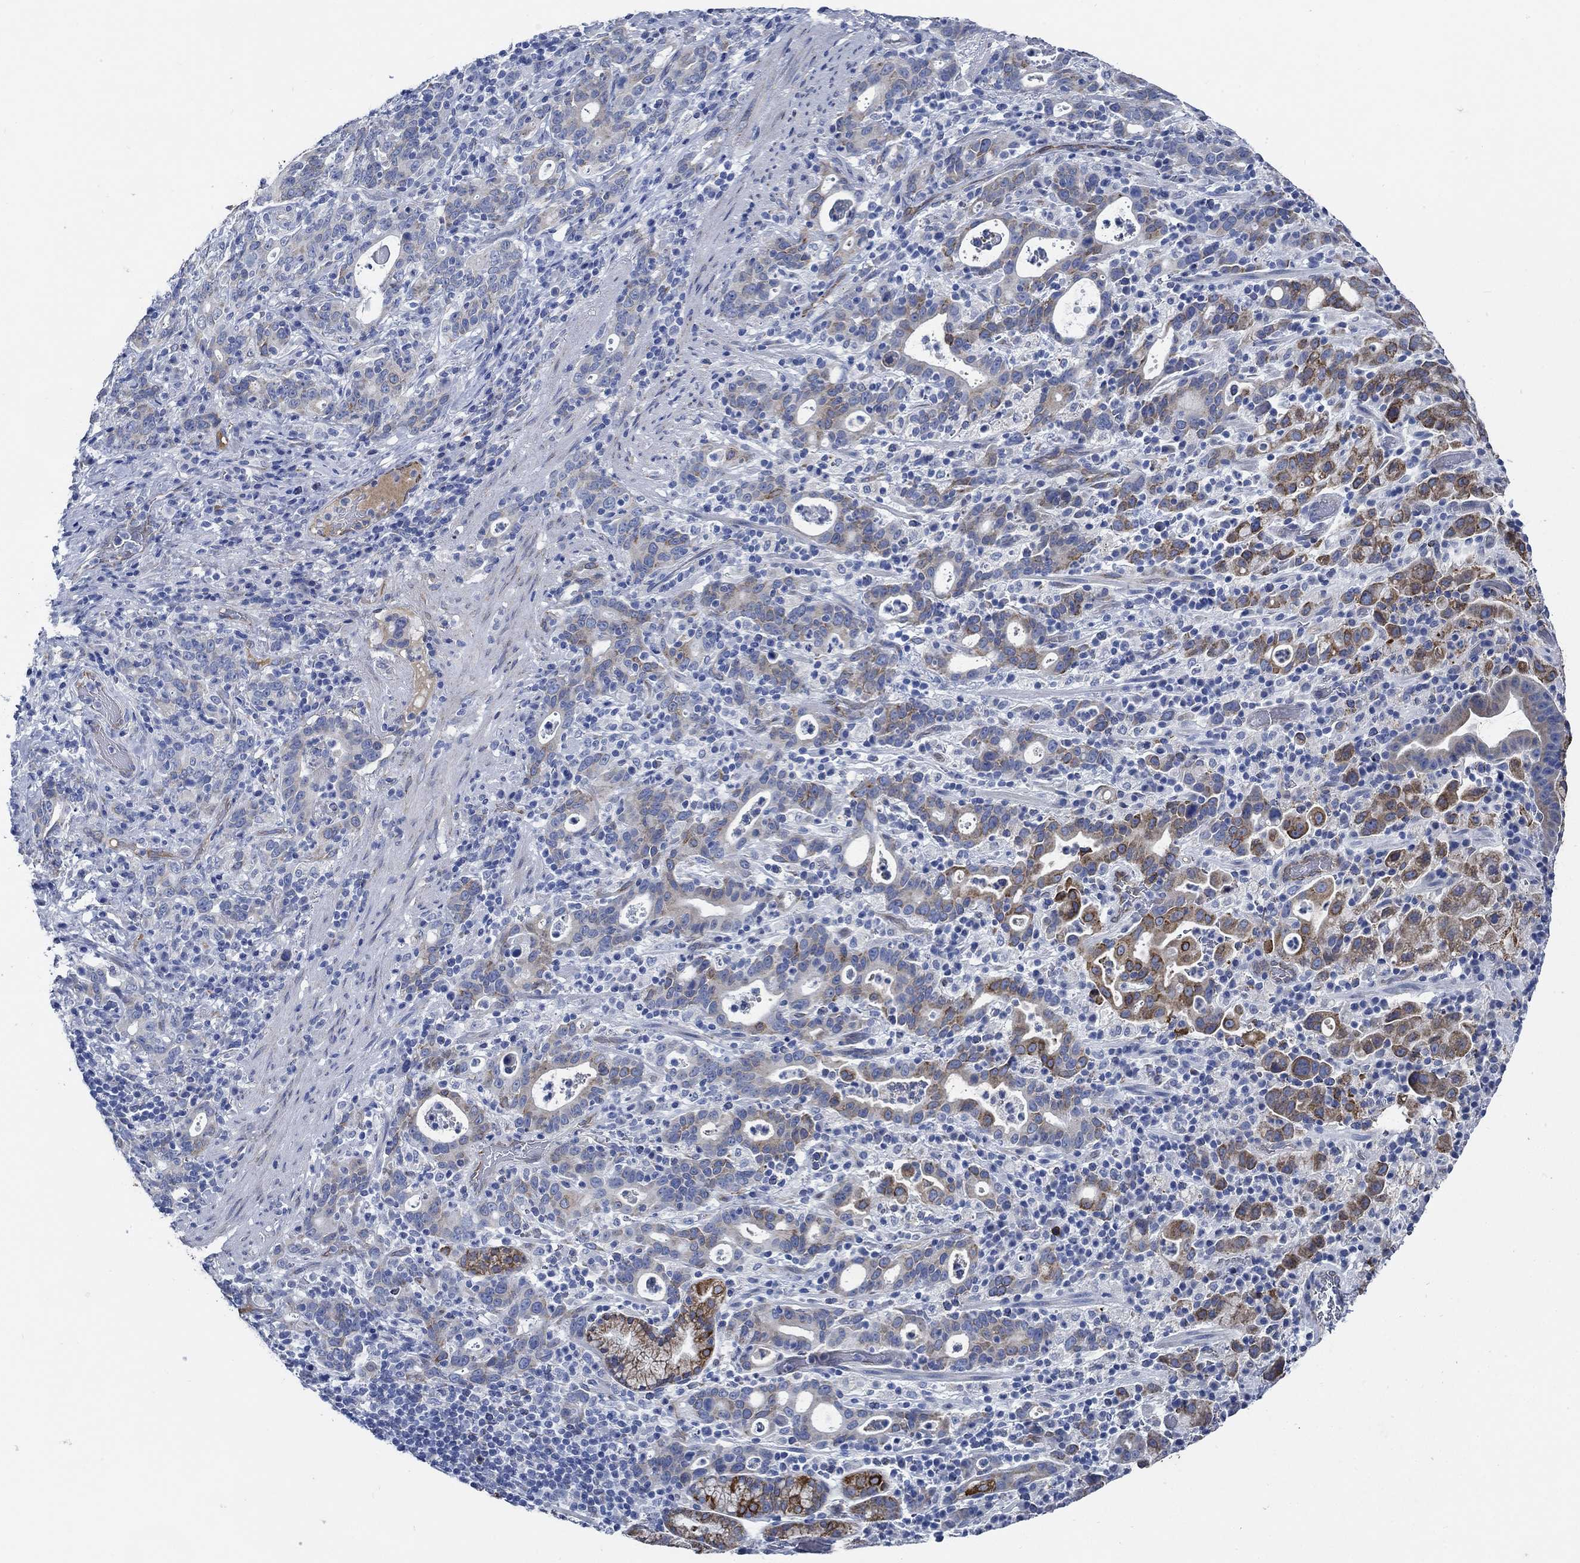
{"staining": {"intensity": "strong", "quantity": "25%-75%", "location": "cytoplasmic/membranous"}, "tissue": "stomach cancer", "cell_type": "Tumor cells", "image_type": "cancer", "snomed": [{"axis": "morphology", "description": "Adenocarcinoma, NOS"}, {"axis": "topography", "description": "Stomach"}], "caption": "Tumor cells reveal high levels of strong cytoplasmic/membranous staining in approximately 25%-75% of cells in human stomach cancer (adenocarcinoma). (Brightfield microscopy of DAB IHC at high magnification).", "gene": "HECW2", "patient": {"sex": "male", "age": 79}}